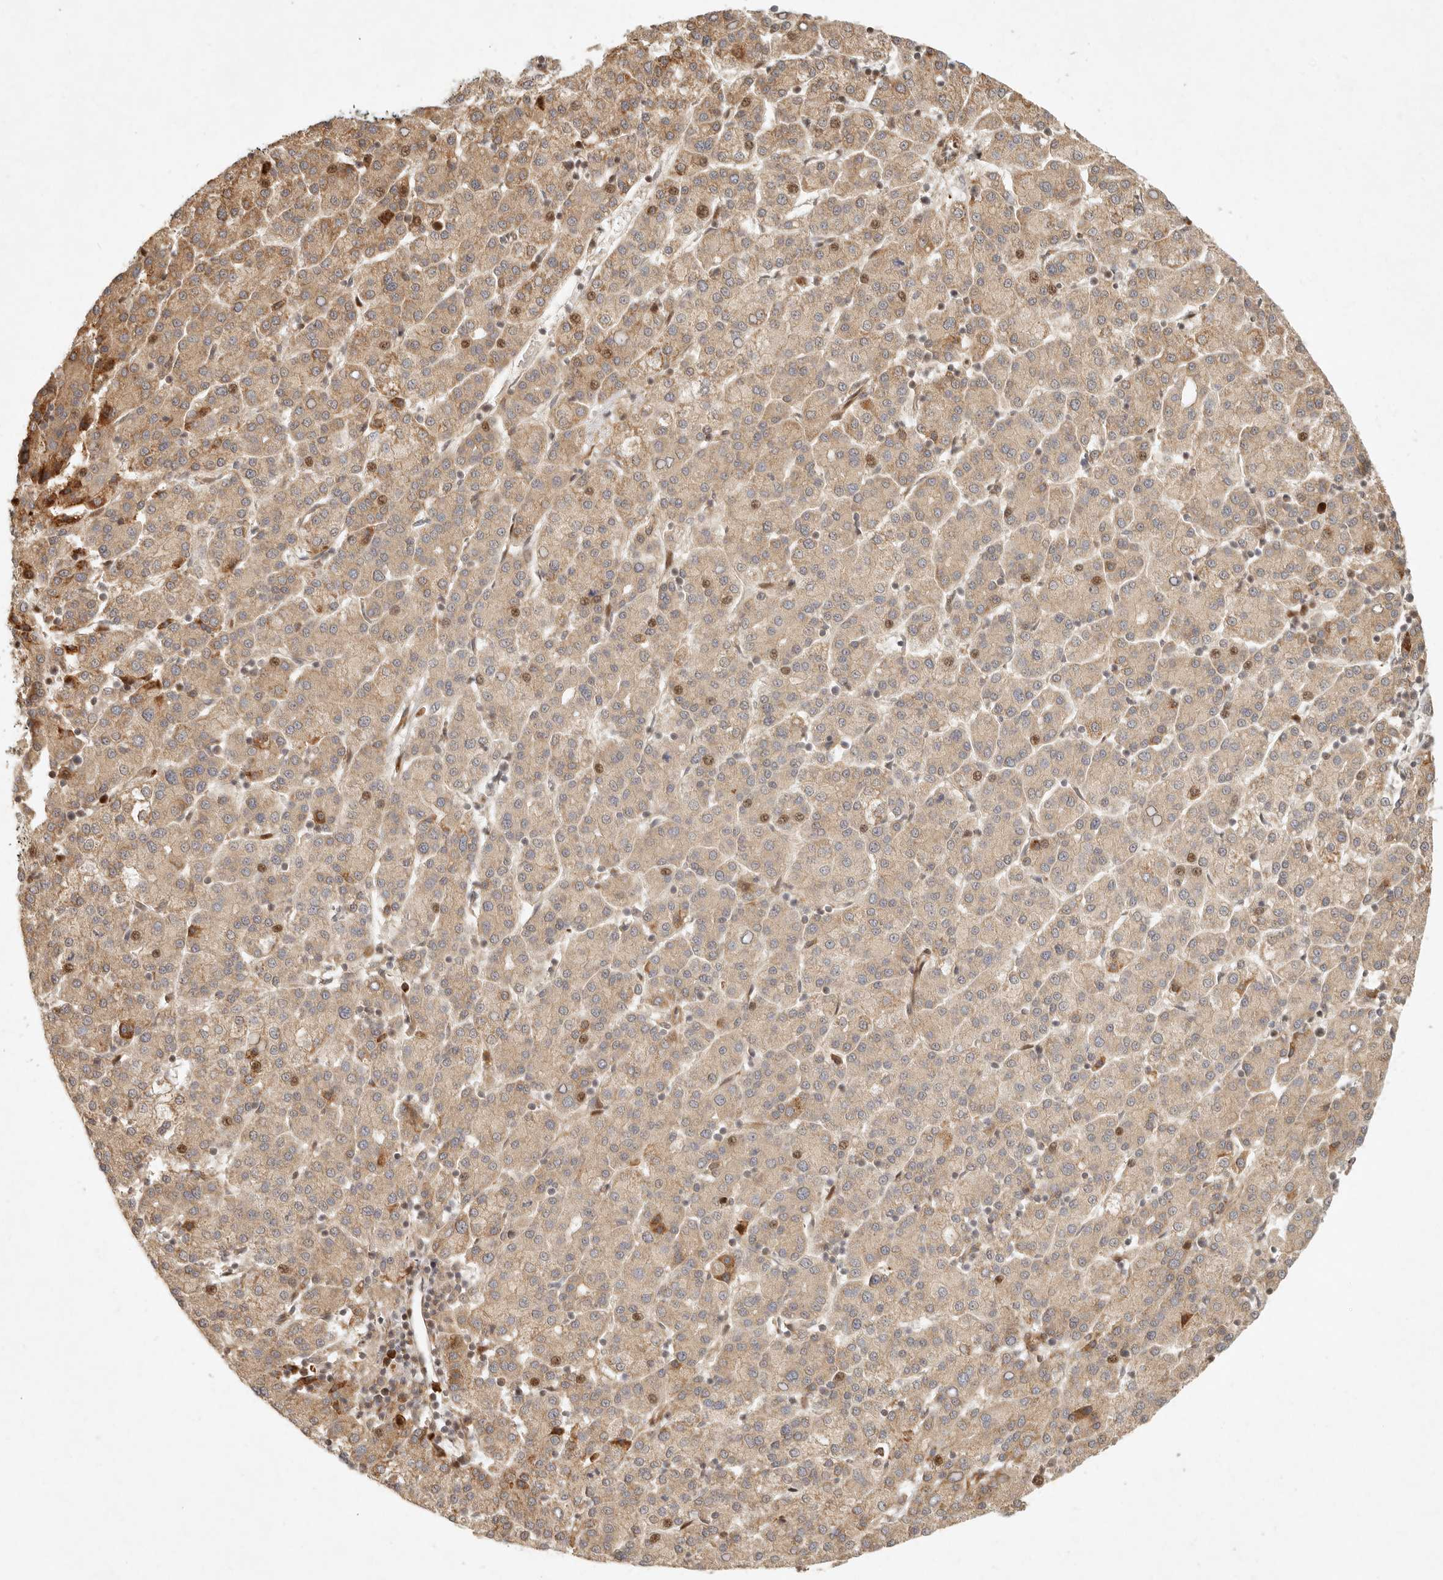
{"staining": {"intensity": "moderate", "quantity": ">75%", "location": "cytoplasmic/membranous"}, "tissue": "liver cancer", "cell_type": "Tumor cells", "image_type": "cancer", "snomed": [{"axis": "morphology", "description": "Carcinoma, Hepatocellular, NOS"}, {"axis": "topography", "description": "Liver"}], "caption": "An IHC photomicrograph of tumor tissue is shown. Protein staining in brown labels moderate cytoplasmic/membranous positivity in liver cancer within tumor cells. (Brightfield microscopy of DAB IHC at high magnification).", "gene": "KLHL38", "patient": {"sex": "female", "age": 58}}